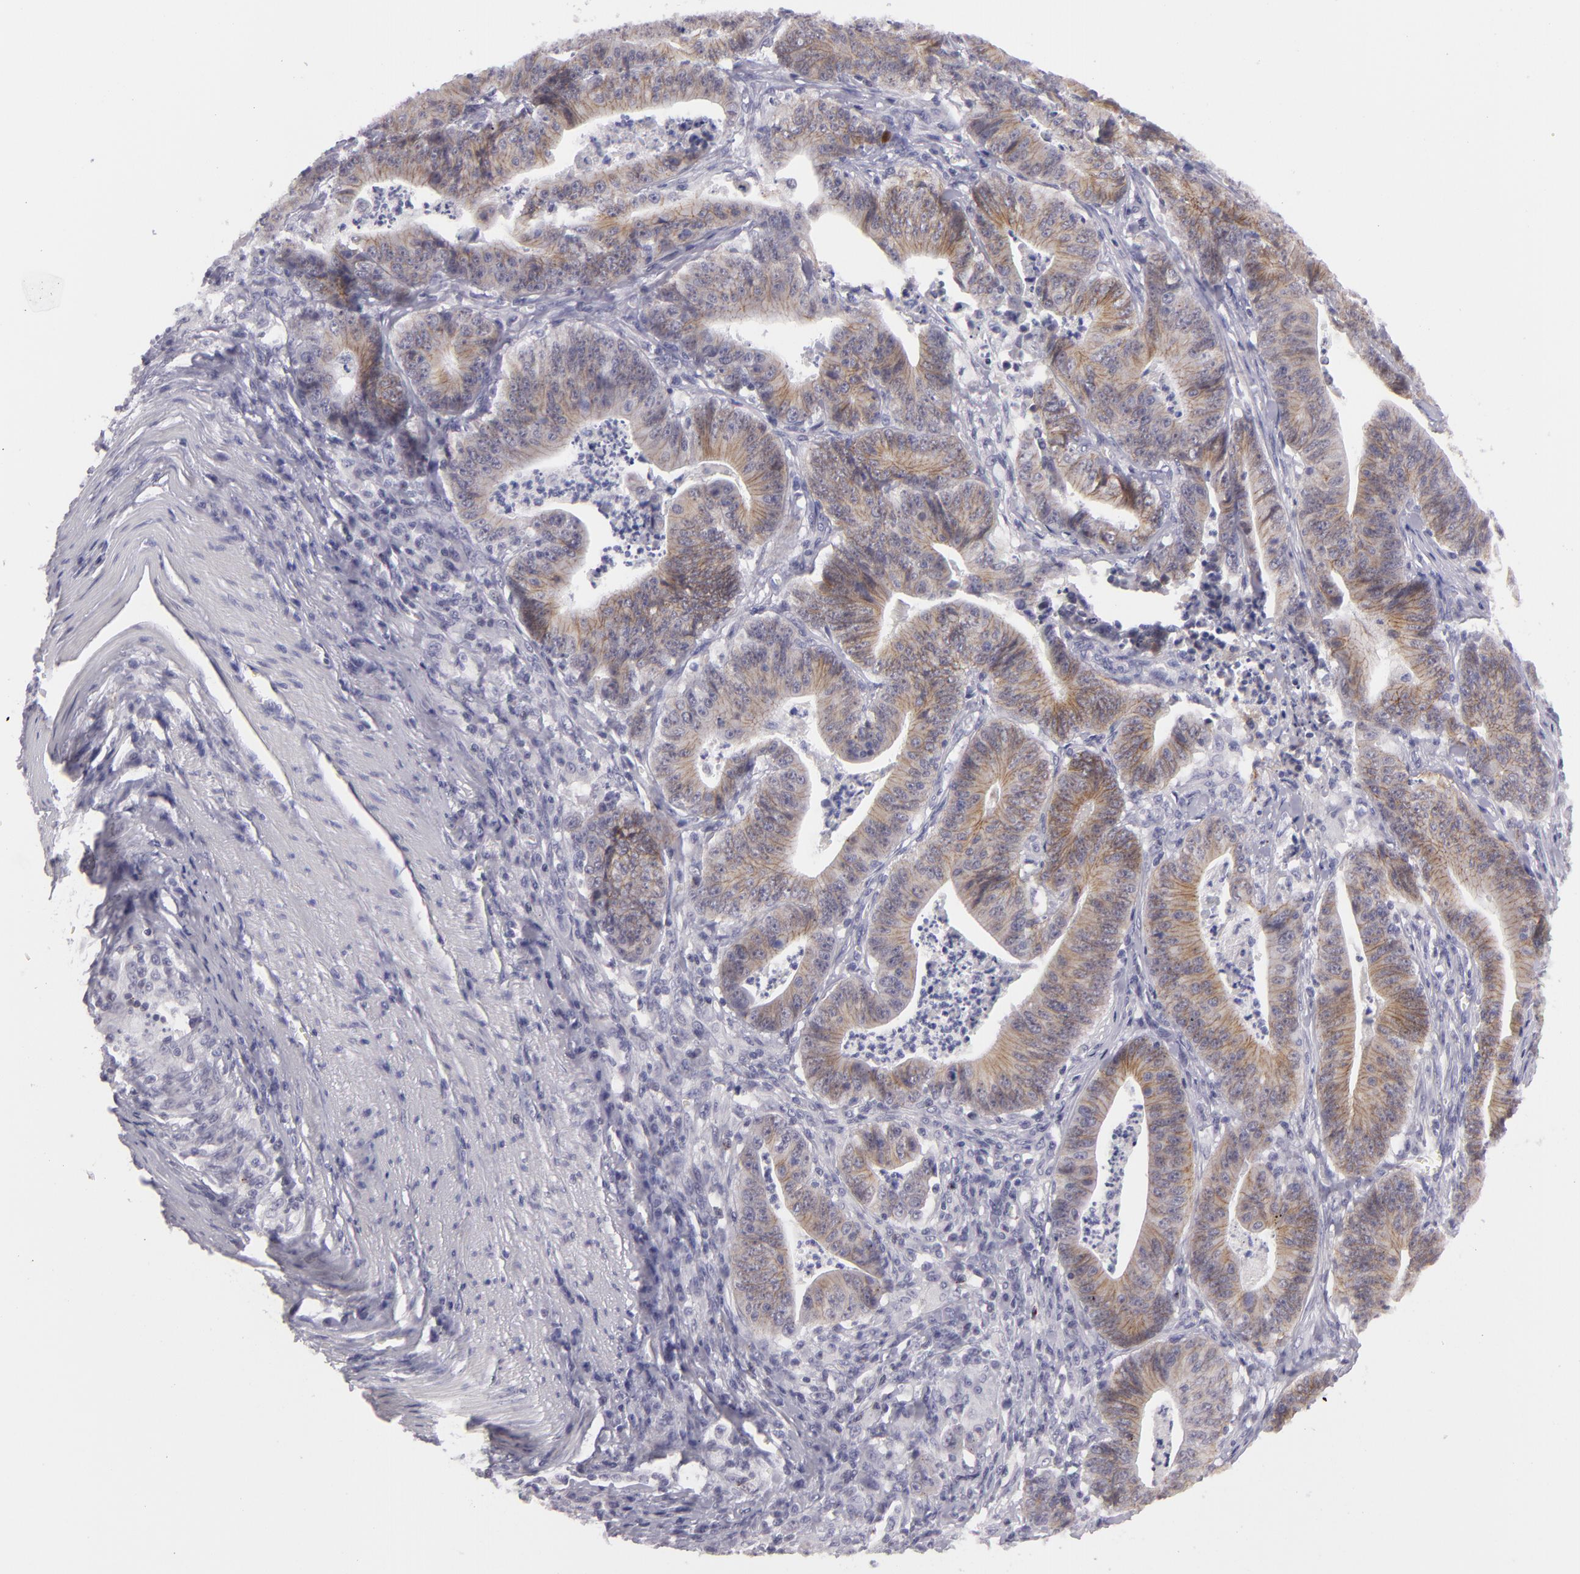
{"staining": {"intensity": "weak", "quantity": "<25%", "location": "cytoplasmic/membranous"}, "tissue": "stomach cancer", "cell_type": "Tumor cells", "image_type": "cancer", "snomed": [{"axis": "morphology", "description": "Adenocarcinoma, NOS"}, {"axis": "topography", "description": "Stomach, lower"}], "caption": "High magnification brightfield microscopy of adenocarcinoma (stomach) stained with DAB (3,3'-diaminobenzidine) (brown) and counterstained with hematoxylin (blue): tumor cells show no significant expression. (Brightfield microscopy of DAB (3,3'-diaminobenzidine) immunohistochemistry at high magnification).", "gene": "CTNNB1", "patient": {"sex": "female", "age": 86}}